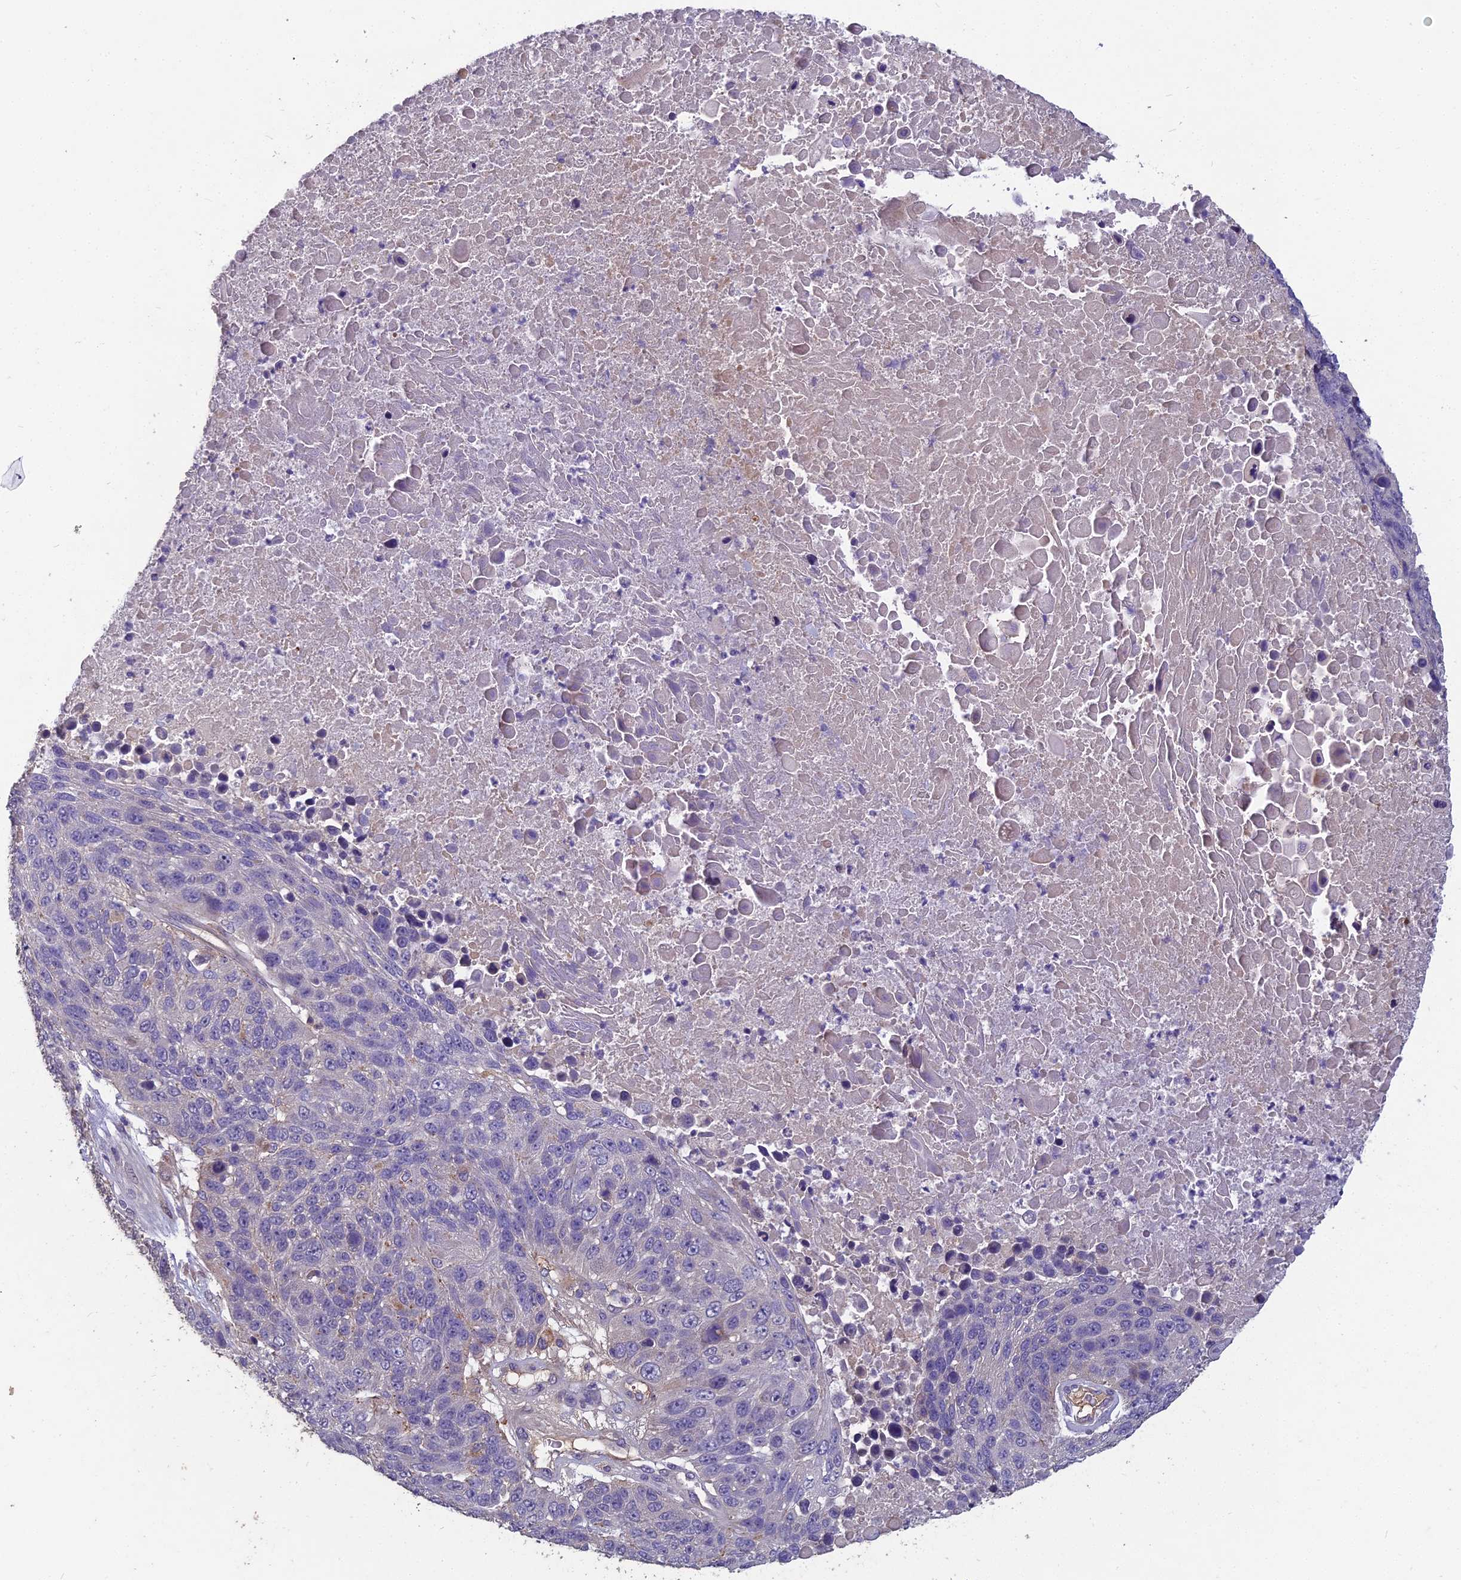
{"staining": {"intensity": "negative", "quantity": "none", "location": "none"}, "tissue": "lung cancer", "cell_type": "Tumor cells", "image_type": "cancer", "snomed": [{"axis": "morphology", "description": "Normal tissue, NOS"}, {"axis": "morphology", "description": "Squamous cell carcinoma, NOS"}, {"axis": "topography", "description": "Lymph node"}, {"axis": "topography", "description": "Lung"}], "caption": "Image shows no significant protein positivity in tumor cells of squamous cell carcinoma (lung).", "gene": "CEACAM16", "patient": {"sex": "male", "age": 66}}